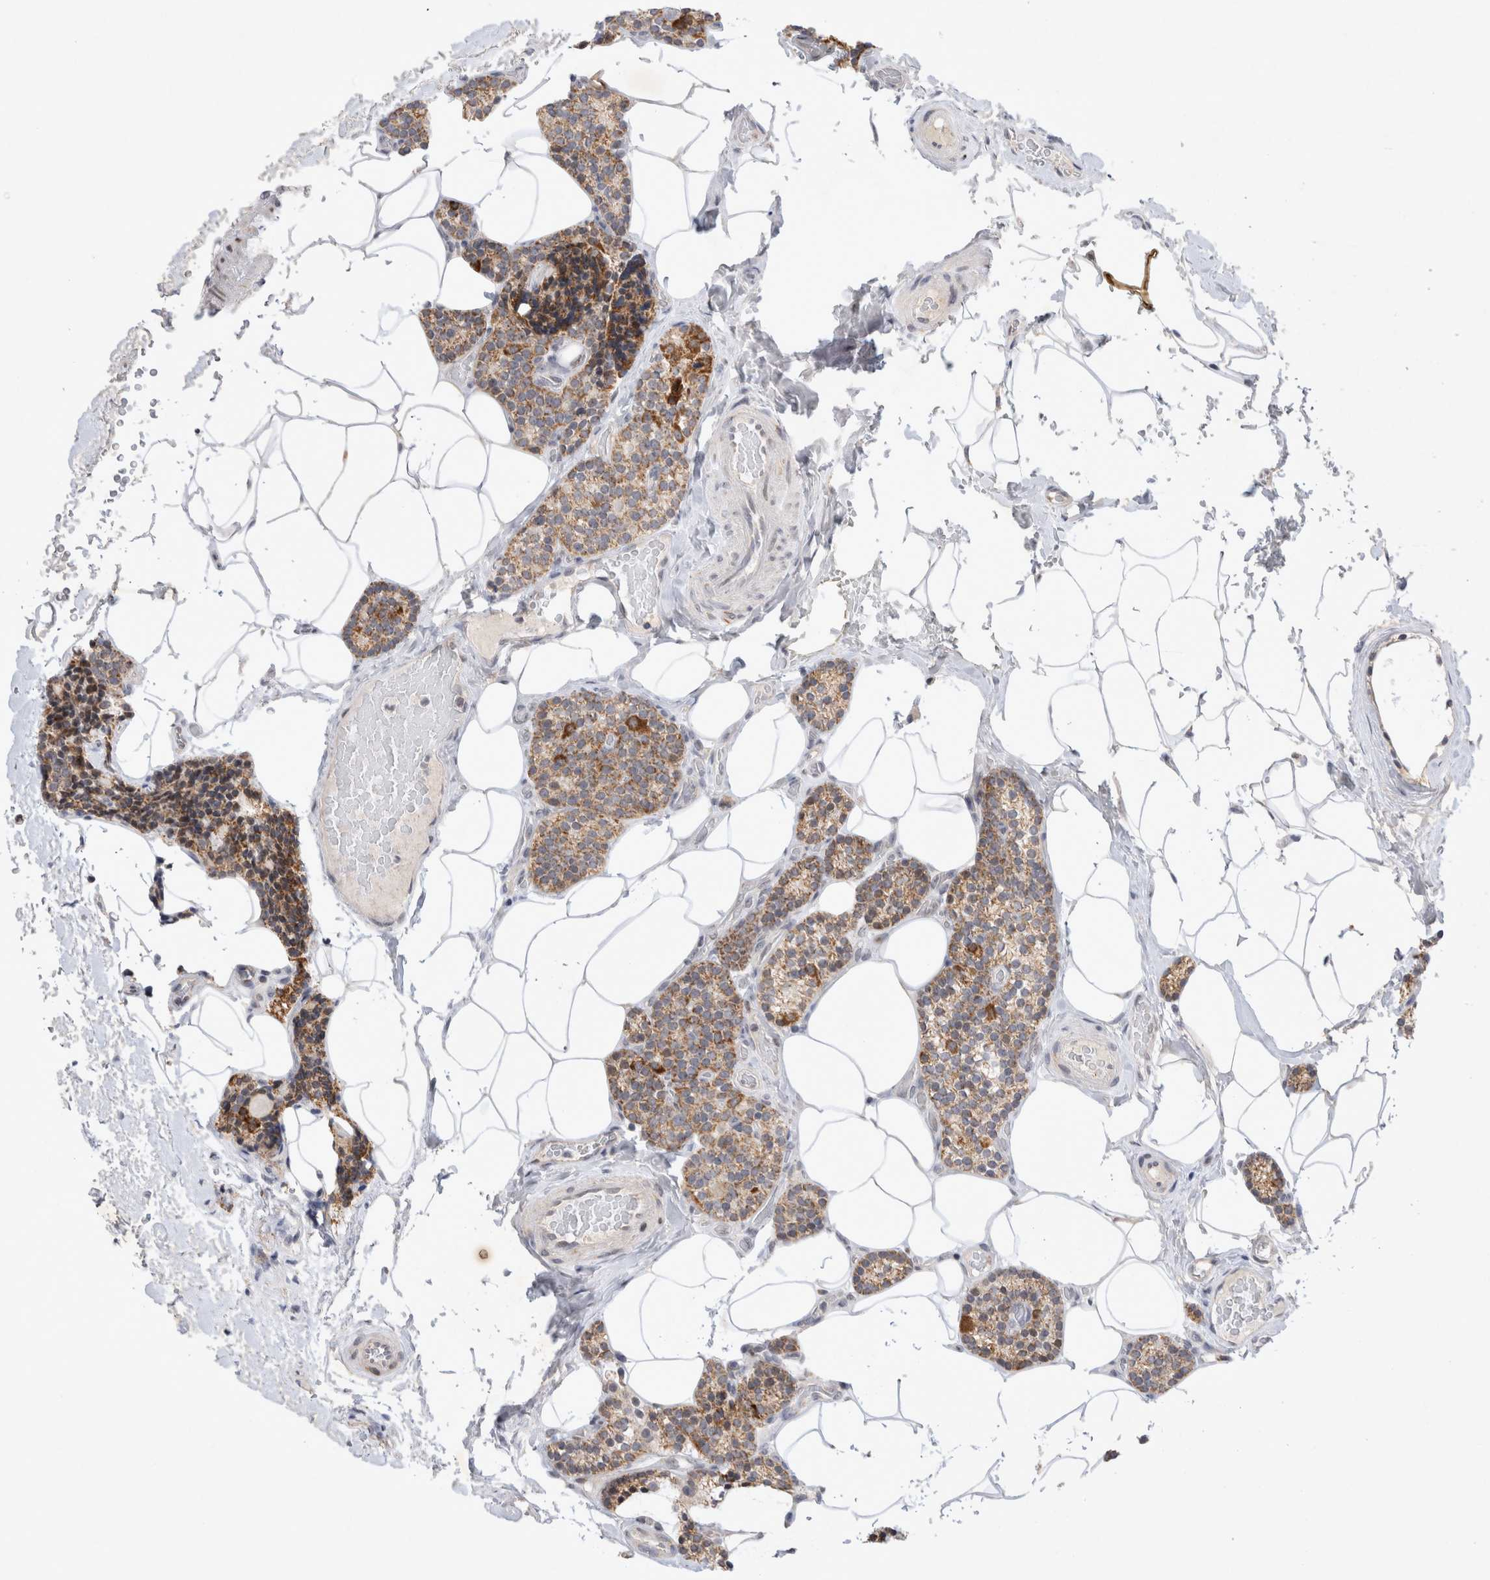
{"staining": {"intensity": "strong", "quantity": ">75%", "location": "cytoplasmic/membranous"}, "tissue": "parathyroid gland", "cell_type": "Glandular cells", "image_type": "normal", "snomed": [{"axis": "morphology", "description": "Normal tissue, NOS"}, {"axis": "topography", "description": "Parathyroid gland"}], "caption": "An image of parathyroid gland stained for a protein demonstrates strong cytoplasmic/membranous brown staining in glandular cells. (IHC, brightfield microscopy, high magnification).", "gene": "MRPL37", "patient": {"sex": "male", "age": 52}}